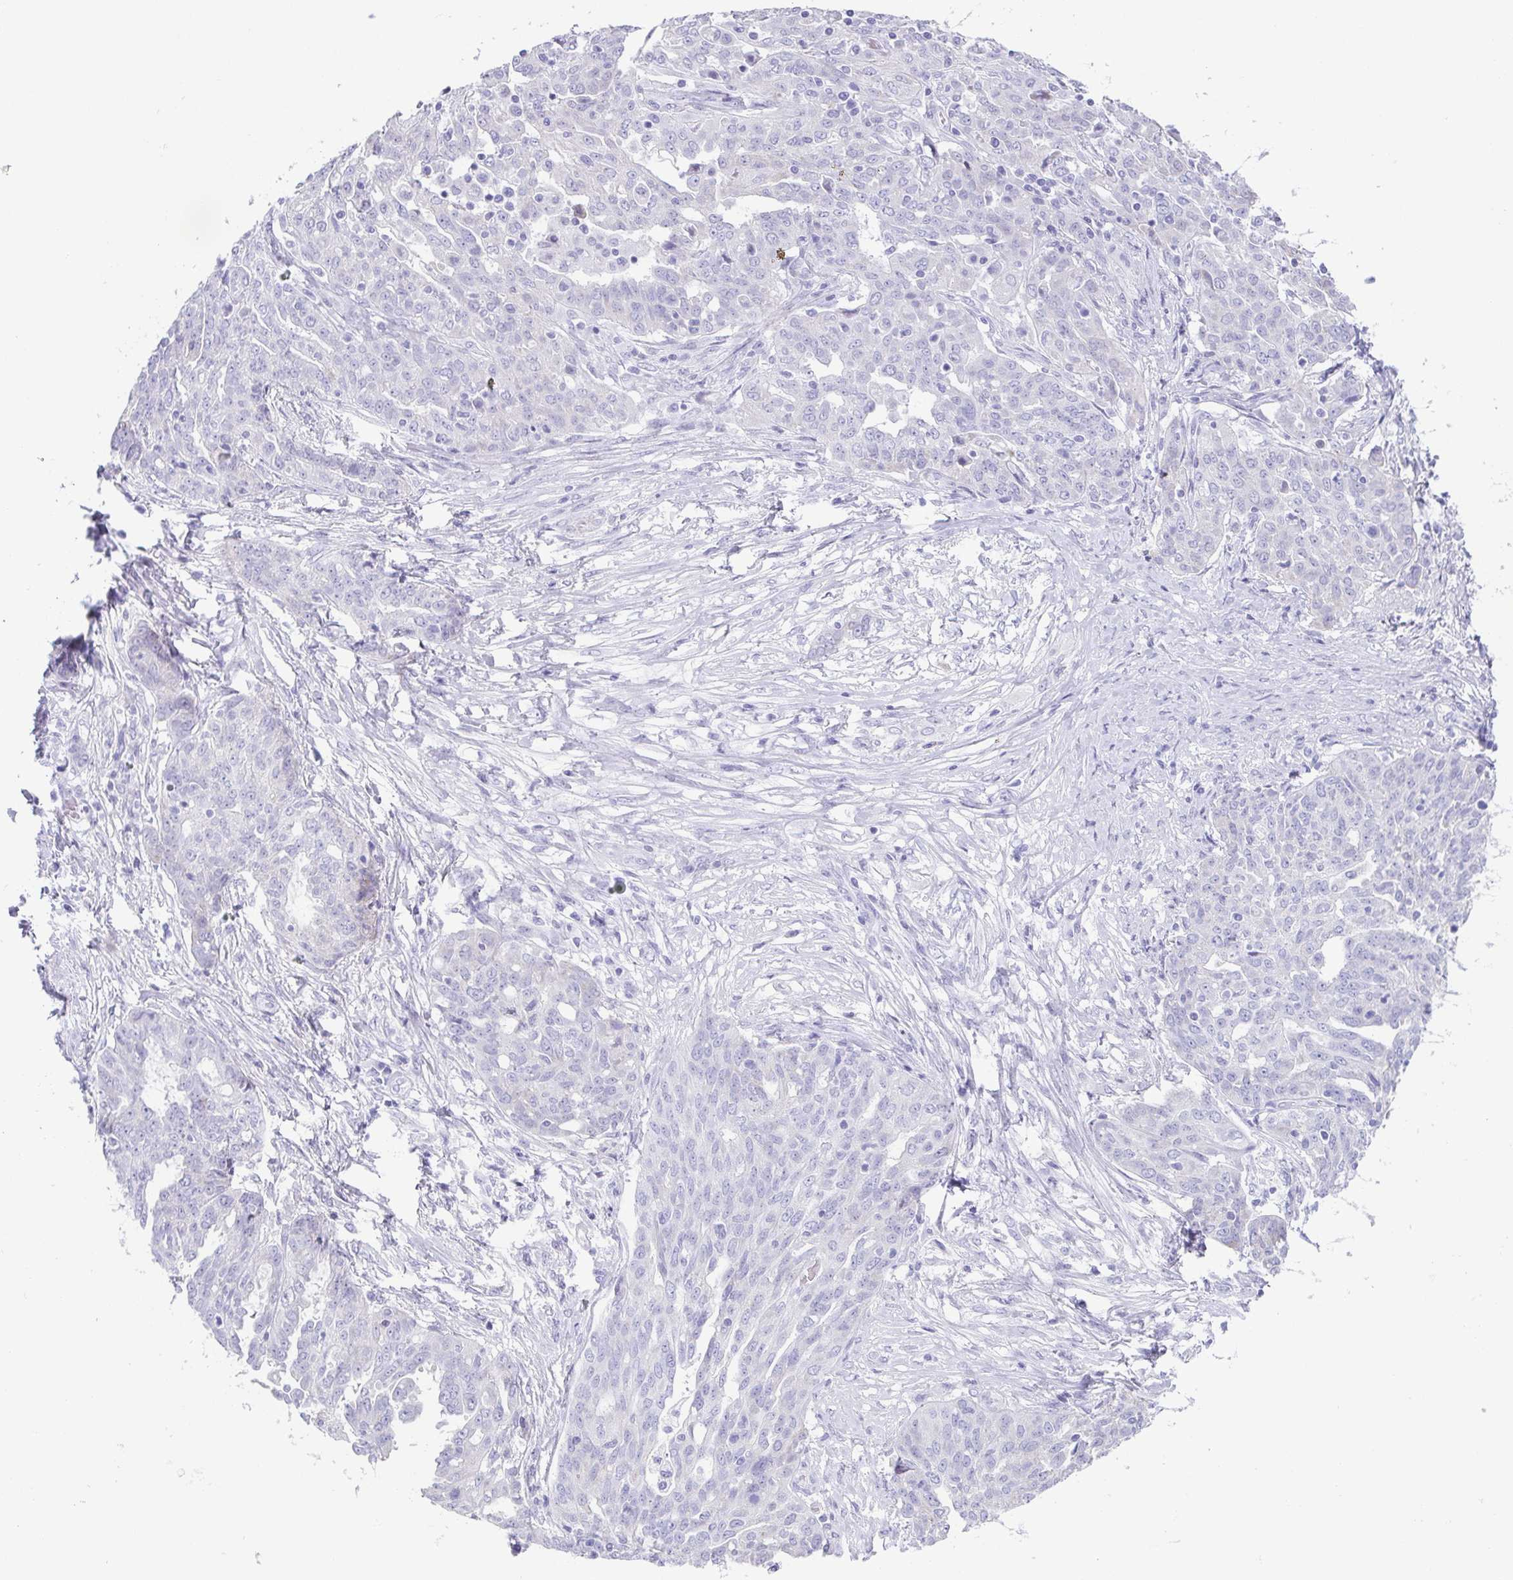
{"staining": {"intensity": "negative", "quantity": "none", "location": "none"}, "tissue": "ovarian cancer", "cell_type": "Tumor cells", "image_type": "cancer", "snomed": [{"axis": "morphology", "description": "Cystadenocarcinoma, serous, NOS"}, {"axis": "topography", "description": "Ovary"}], "caption": "Immunohistochemistry (IHC) micrograph of neoplastic tissue: human ovarian serous cystadenocarcinoma stained with DAB (3,3'-diaminobenzidine) displays no significant protein expression in tumor cells. (DAB (3,3'-diaminobenzidine) IHC, high magnification).", "gene": "TEX19", "patient": {"sex": "female", "age": 67}}